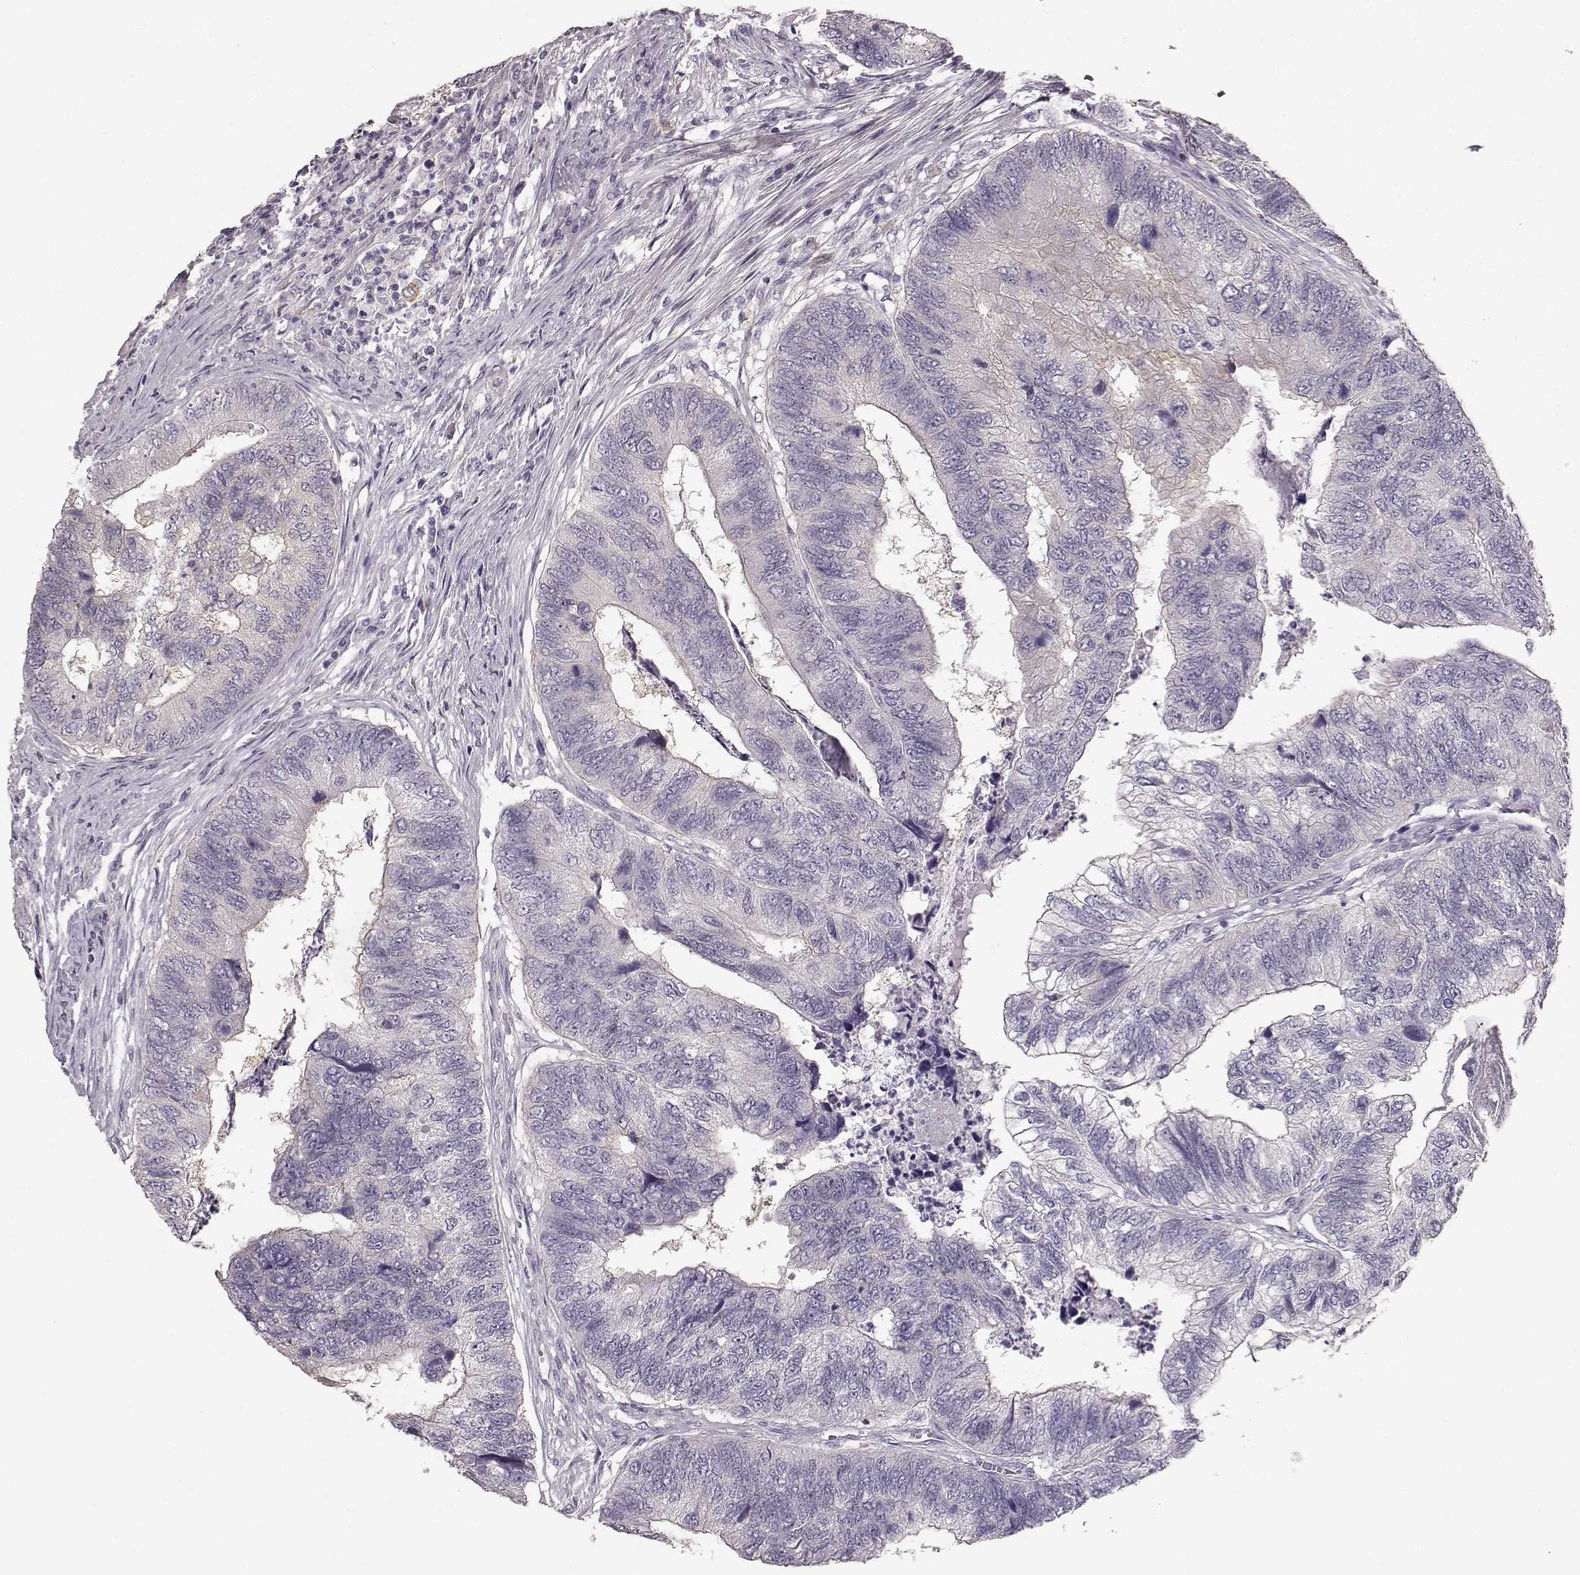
{"staining": {"intensity": "weak", "quantity": "<25%", "location": "cytoplasmic/membranous"}, "tissue": "colorectal cancer", "cell_type": "Tumor cells", "image_type": "cancer", "snomed": [{"axis": "morphology", "description": "Adenocarcinoma, NOS"}, {"axis": "topography", "description": "Colon"}], "caption": "High magnification brightfield microscopy of colorectal cancer (adenocarcinoma) stained with DAB (3,3'-diaminobenzidine) (brown) and counterstained with hematoxylin (blue): tumor cells show no significant expression.", "gene": "GPR50", "patient": {"sex": "female", "age": 67}}